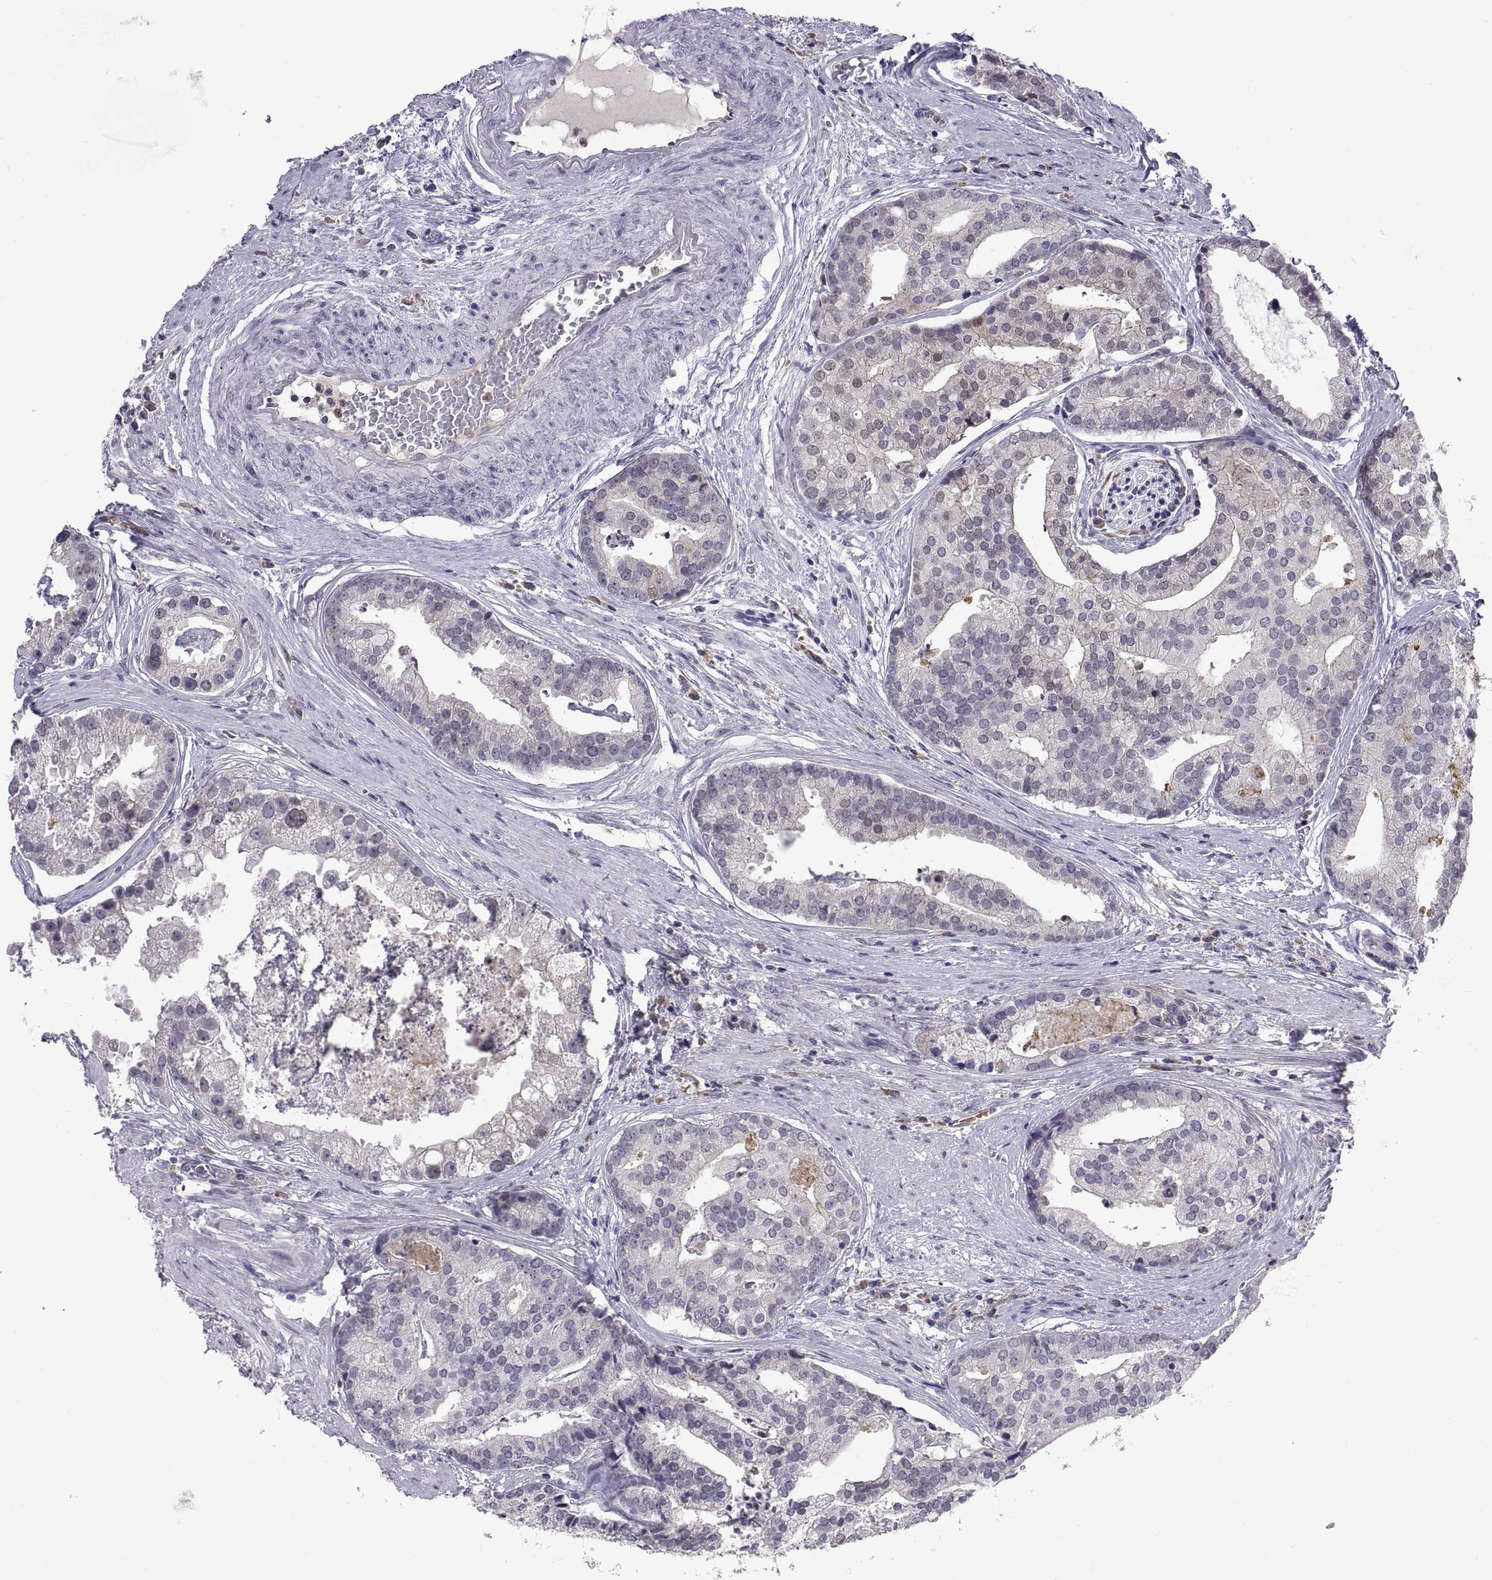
{"staining": {"intensity": "negative", "quantity": "none", "location": "none"}, "tissue": "prostate cancer", "cell_type": "Tumor cells", "image_type": "cancer", "snomed": [{"axis": "morphology", "description": "Adenocarcinoma, NOS"}, {"axis": "topography", "description": "Prostate and seminal vesicle, NOS"}, {"axis": "topography", "description": "Prostate"}], "caption": "Tumor cells are negative for brown protein staining in prostate cancer (adenocarcinoma).", "gene": "PKP1", "patient": {"sex": "male", "age": 44}}